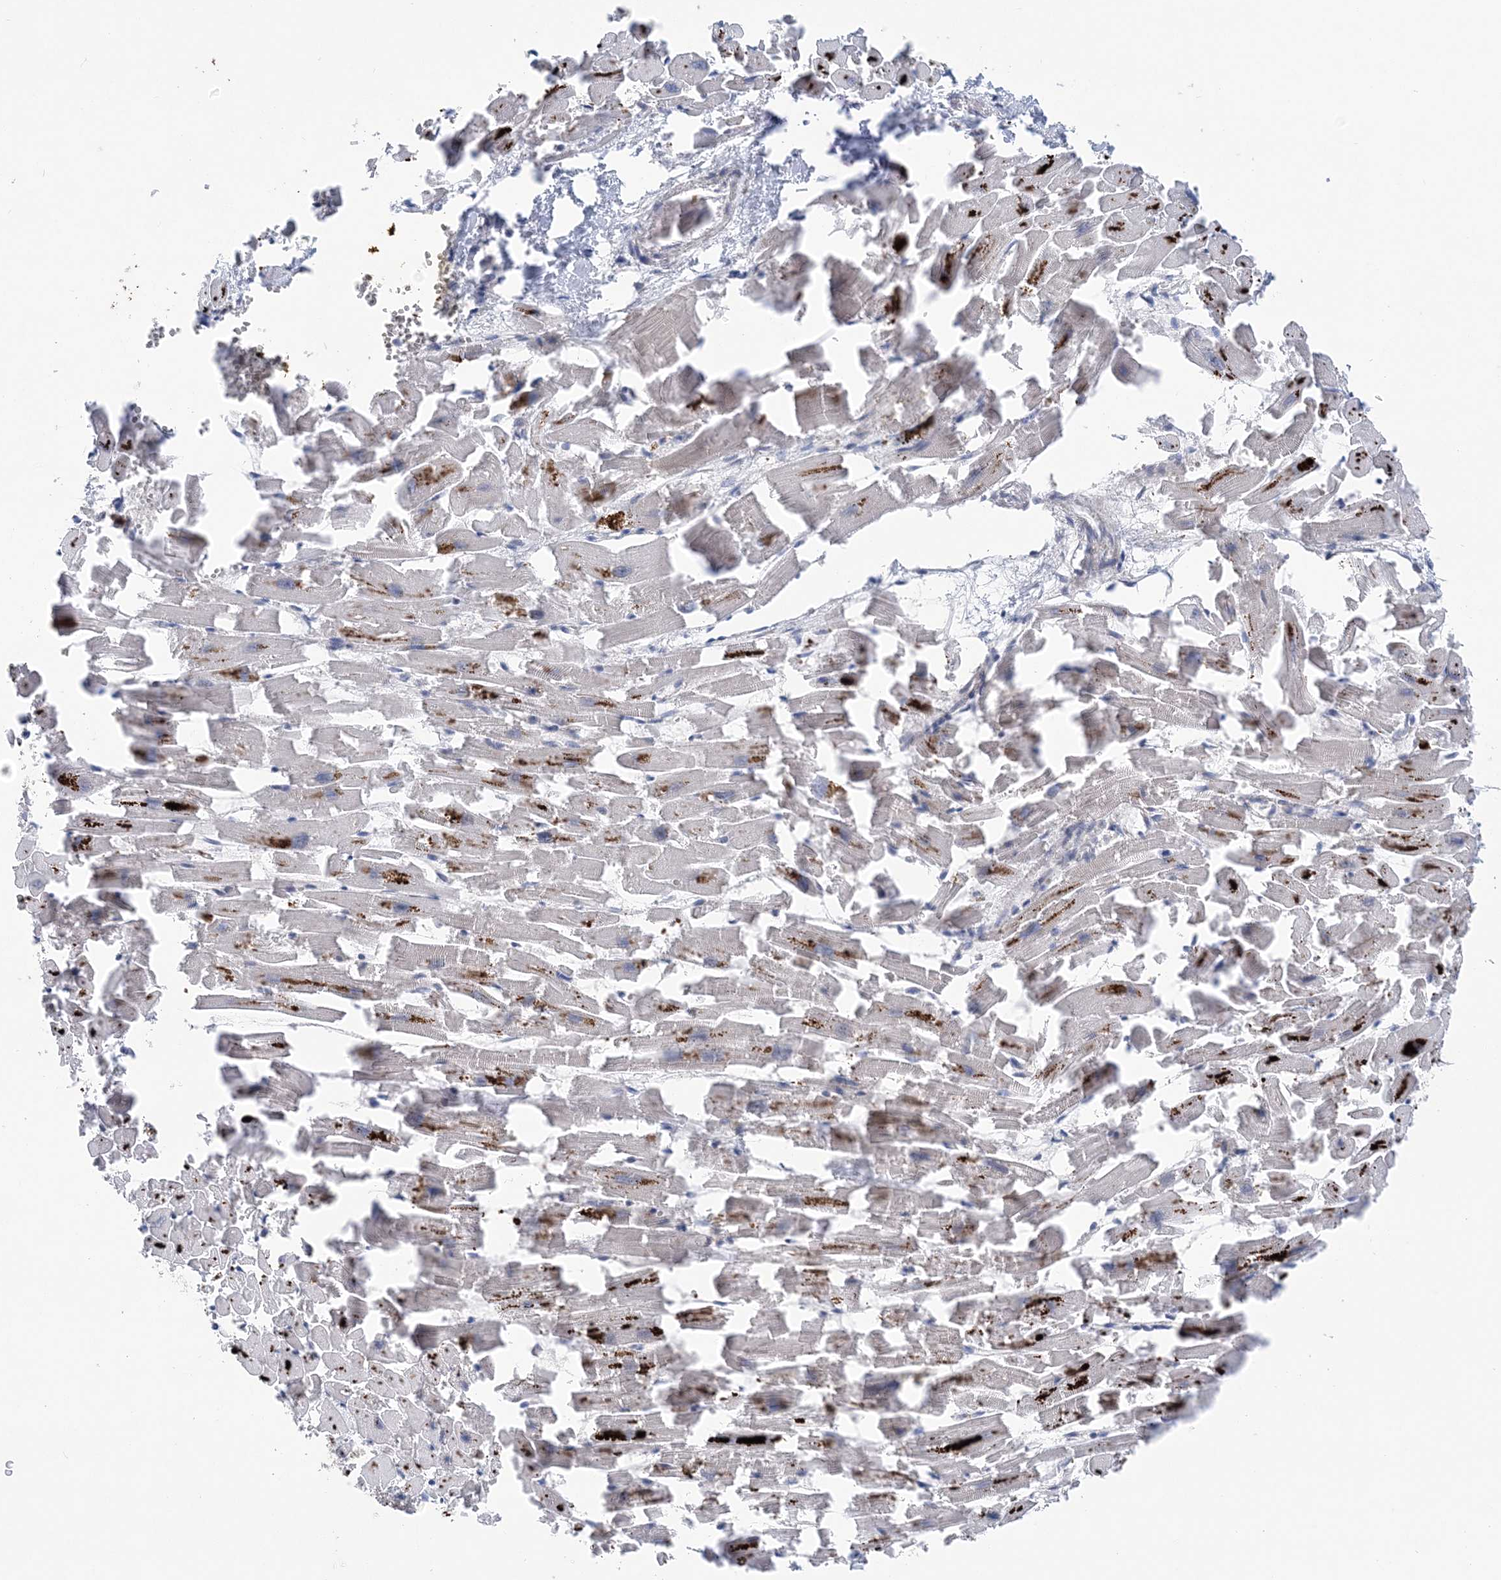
{"staining": {"intensity": "strong", "quantity": "<25%", "location": "cytoplasmic/membranous"}, "tissue": "heart muscle", "cell_type": "Cardiomyocytes", "image_type": "normal", "snomed": [{"axis": "morphology", "description": "Normal tissue, NOS"}, {"axis": "topography", "description": "Heart"}], "caption": "A high-resolution histopathology image shows immunohistochemistry staining of unremarkable heart muscle, which reveals strong cytoplasmic/membranous positivity in approximately <25% of cardiomyocytes. The staining was performed using DAB (3,3'-diaminobenzidine), with brown indicating positive protein expression. Nuclei are stained blue with hematoxylin.", "gene": "COPE", "patient": {"sex": "female", "age": 64}}